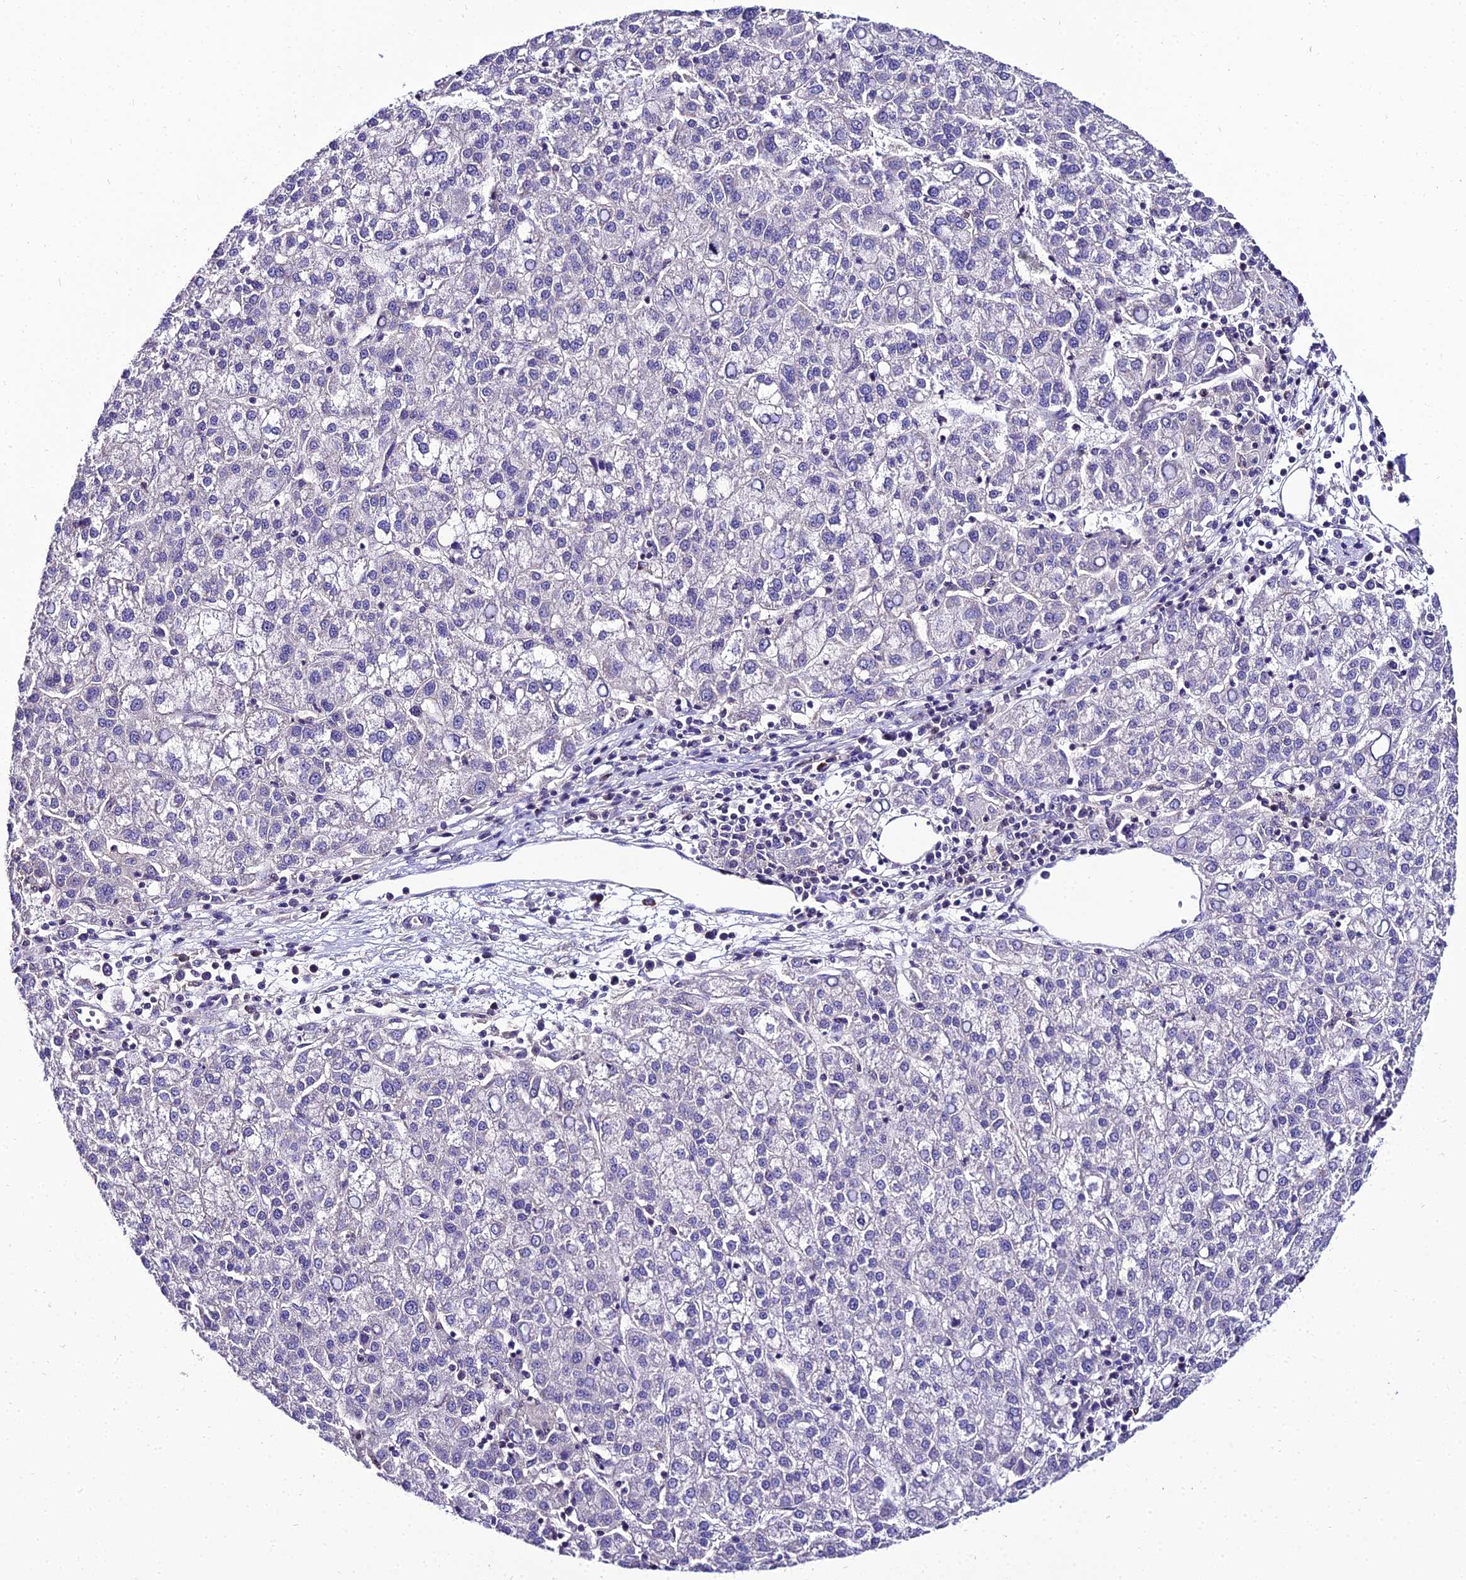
{"staining": {"intensity": "negative", "quantity": "none", "location": "none"}, "tissue": "liver cancer", "cell_type": "Tumor cells", "image_type": "cancer", "snomed": [{"axis": "morphology", "description": "Carcinoma, Hepatocellular, NOS"}, {"axis": "topography", "description": "Liver"}], "caption": "A histopathology image of human liver cancer (hepatocellular carcinoma) is negative for staining in tumor cells.", "gene": "SHQ1", "patient": {"sex": "female", "age": 58}}